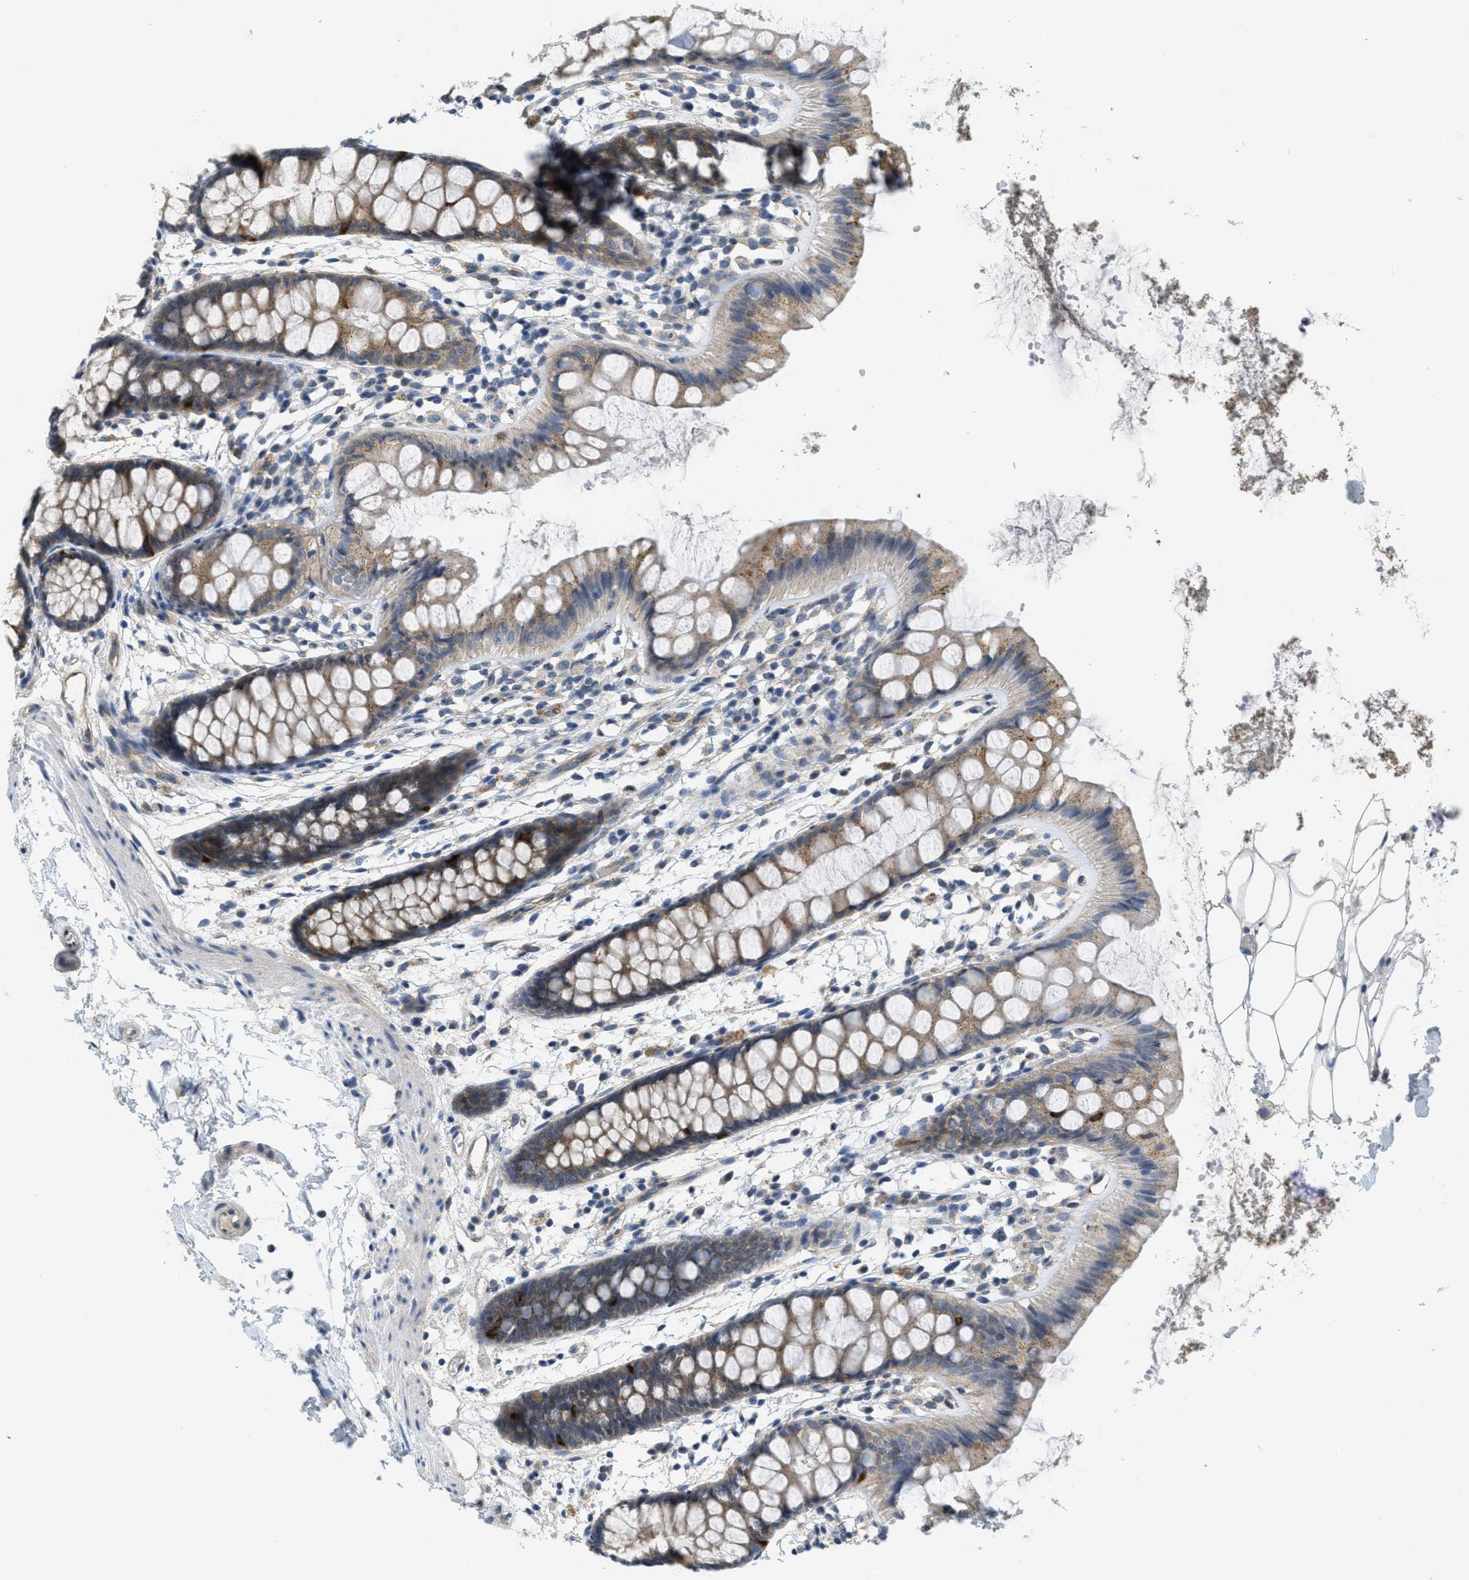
{"staining": {"intensity": "moderate", "quantity": ">75%", "location": "cytoplasmic/membranous"}, "tissue": "rectum", "cell_type": "Glandular cells", "image_type": "normal", "snomed": [{"axis": "morphology", "description": "Normal tissue, NOS"}, {"axis": "topography", "description": "Rectum"}], "caption": "Unremarkable rectum exhibits moderate cytoplasmic/membranous expression in approximately >75% of glandular cells (DAB = brown stain, brightfield microscopy at high magnification)..", "gene": "ZFYVE9", "patient": {"sex": "female", "age": 66}}